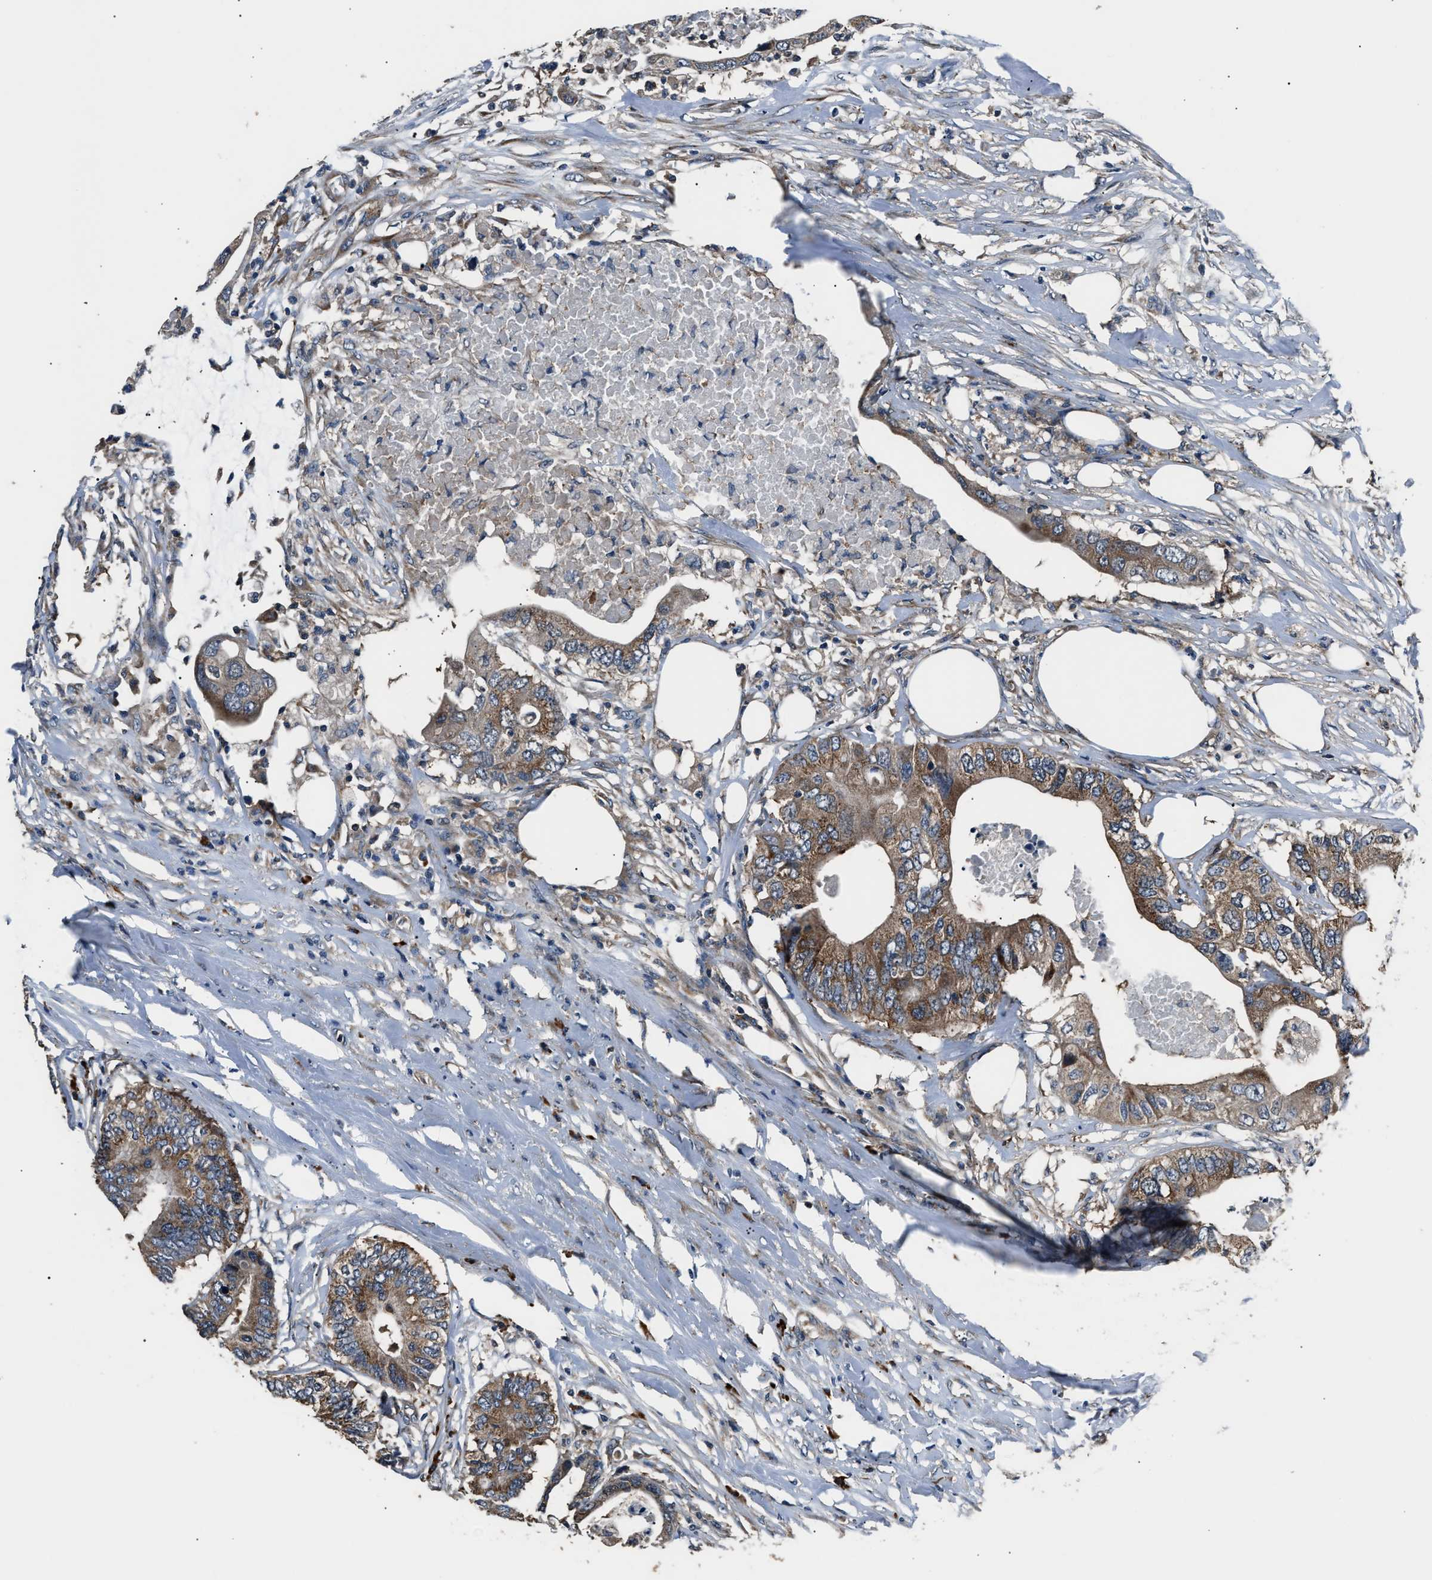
{"staining": {"intensity": "moderate", "quantity": ">75%", "location": "cytoplasmic/membranous"}, "tissue": "colorectal cancer", "cell_type": "Tumor cells", "image_type": "cancer", "snomed": [{"axis": "morphology", "description": "Adenocarcinoma, NOS"}, {"axis": "topography", "description": "Colon"}], "caption": "Brown immunohistochemical staining in colorectal cancer (adenocarcinoma) shows moderate cytoplasmic/membranous expression in about >75% of tumor cells.", "gene": "IMPDH2", "patient": {"sex": "male", "age": 71}}